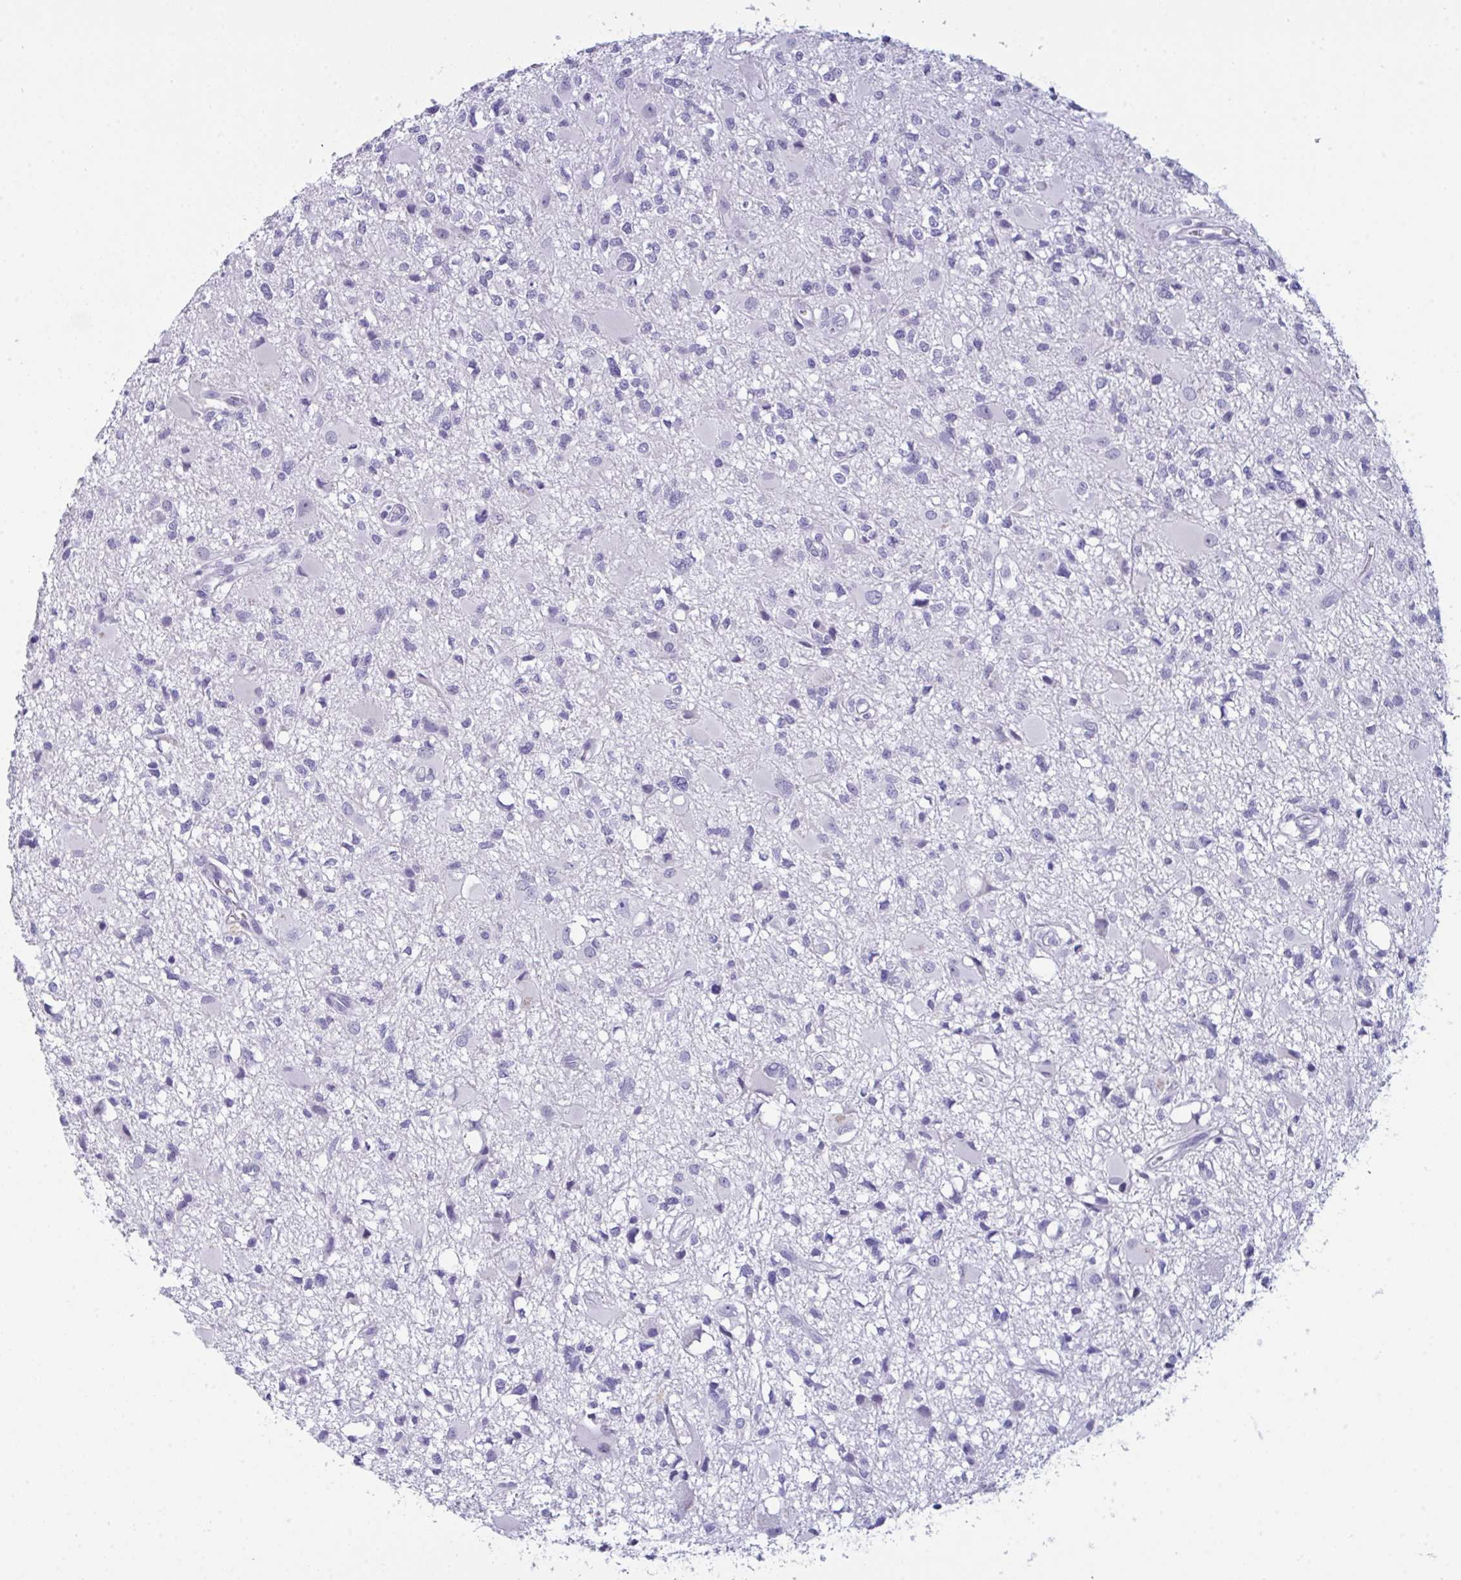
{"staining": {"intensity": "negative", "quantity": "none", "location": "none"}, "tissue": "glioma", "cell_type": "Tumor cells", "image_type": "cancer", "snomed": [{"axis": "morphology", "description": "Glioma, malignant, High grade"}, {"axis": "topography", "description": "Brain"}], "caption": "This photomicrograph is of glioma stained with immunohistochemistry (IHC) to label a protein in brown with the nuclei are counter-stained blue. There is no staining in tumor cells. (Immunohistochemistry (ihc), brightfield microscopy, high magnification).", "gene": "PRDM9", "patient": {"sex": "male", "age": 54}}